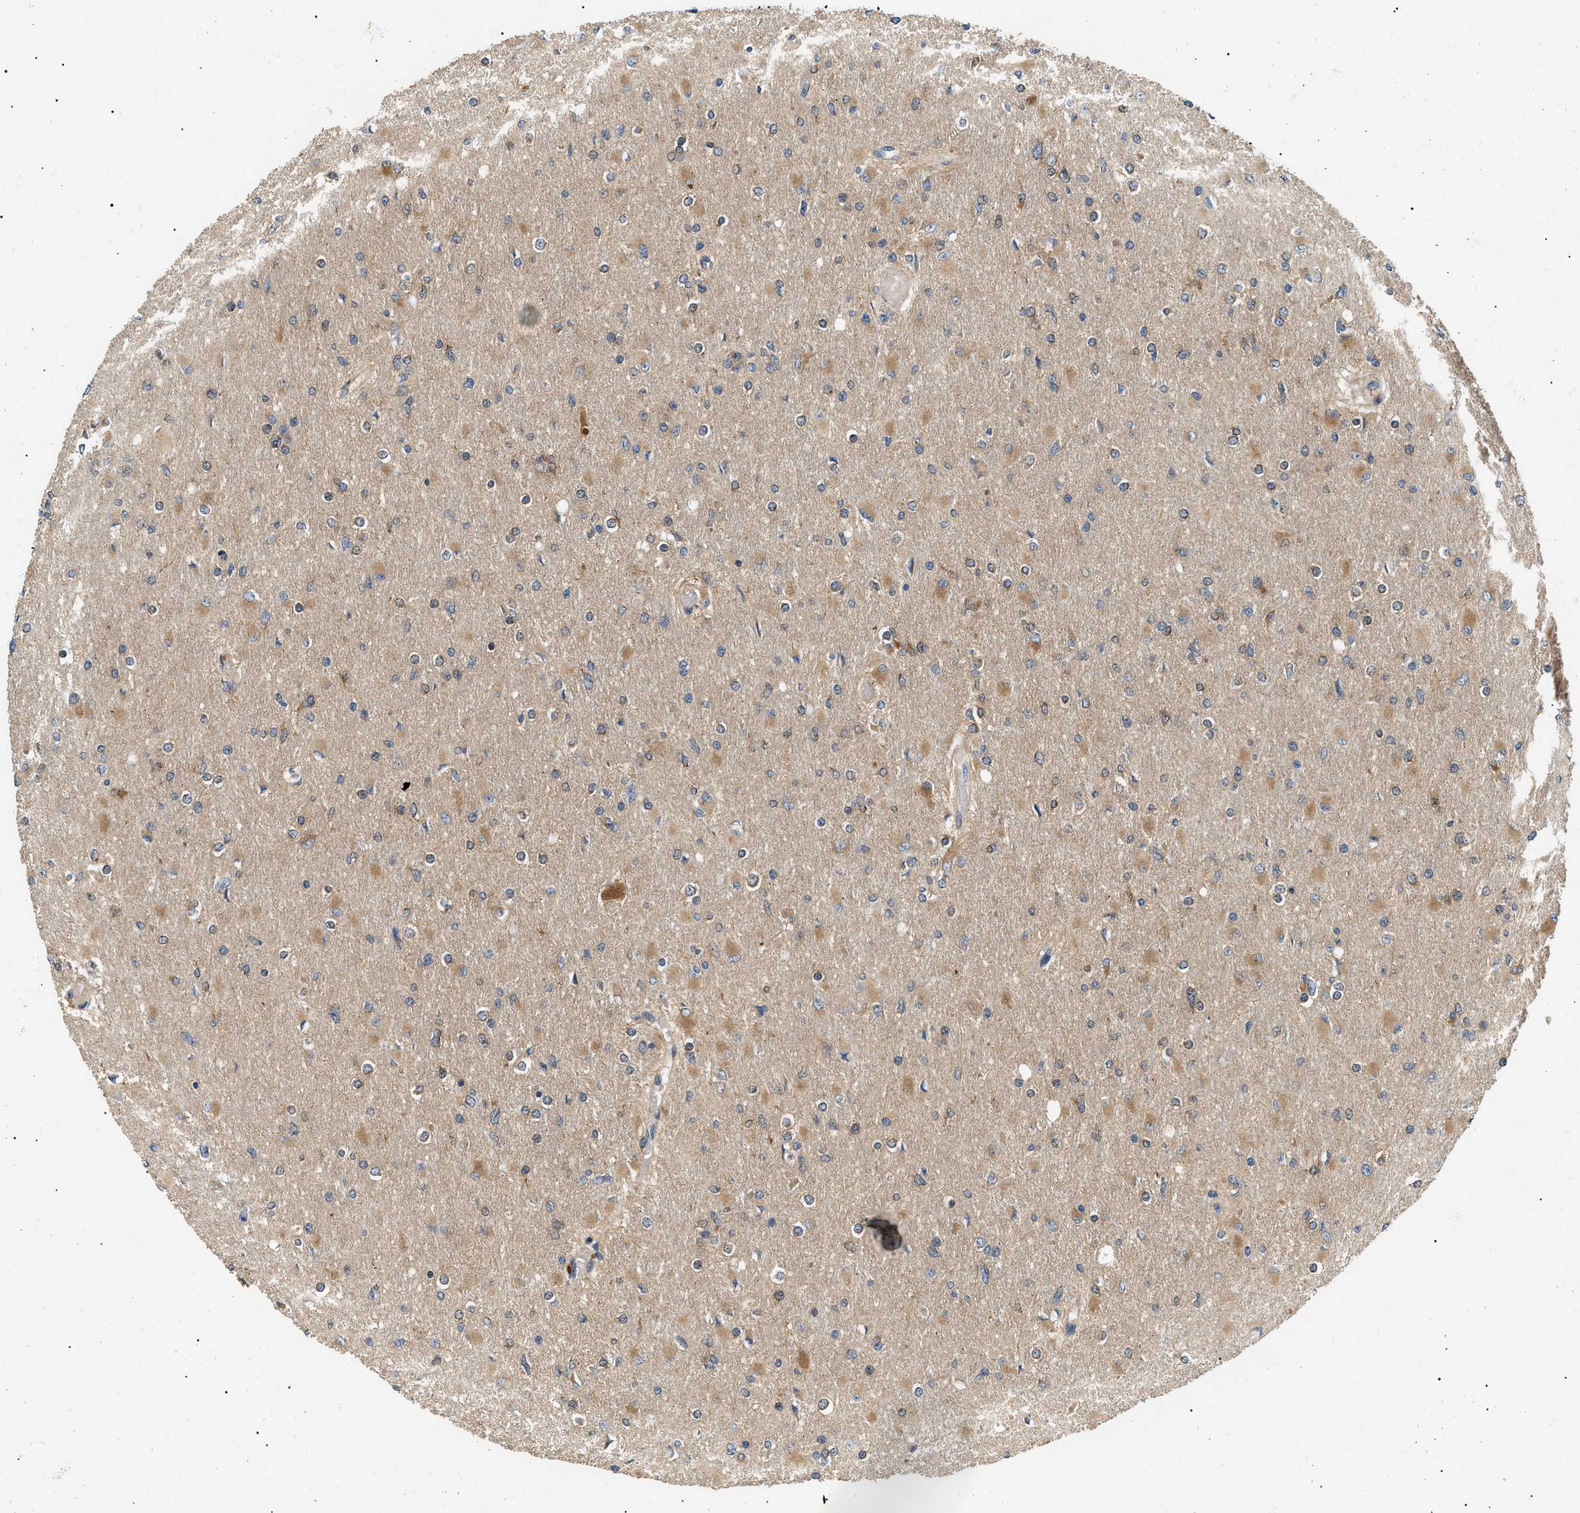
{"staining": {"intensity": "moderate", "quantity": "25%-75%", "location": "cytoplasmic/membranous"}, "tissue": "glioma", "cell_type": "Tumor cells", "image_type": "cancer", "snomed": [{"axis": "morphology", "description": "Glioma, malignant, High grade"}, {"axis": "topography", "description": "Cerebral cortex"}], "caption": "A photomicrograph showing moderate cytoplasmic/membranous staining in approximately 25%-75% of tumor cells in high-grade glioma (malignant), as visualized by brown immunohistochemical staining.", "gene": "PPM1B", "patient": {"sex": "female", "age": 36}}